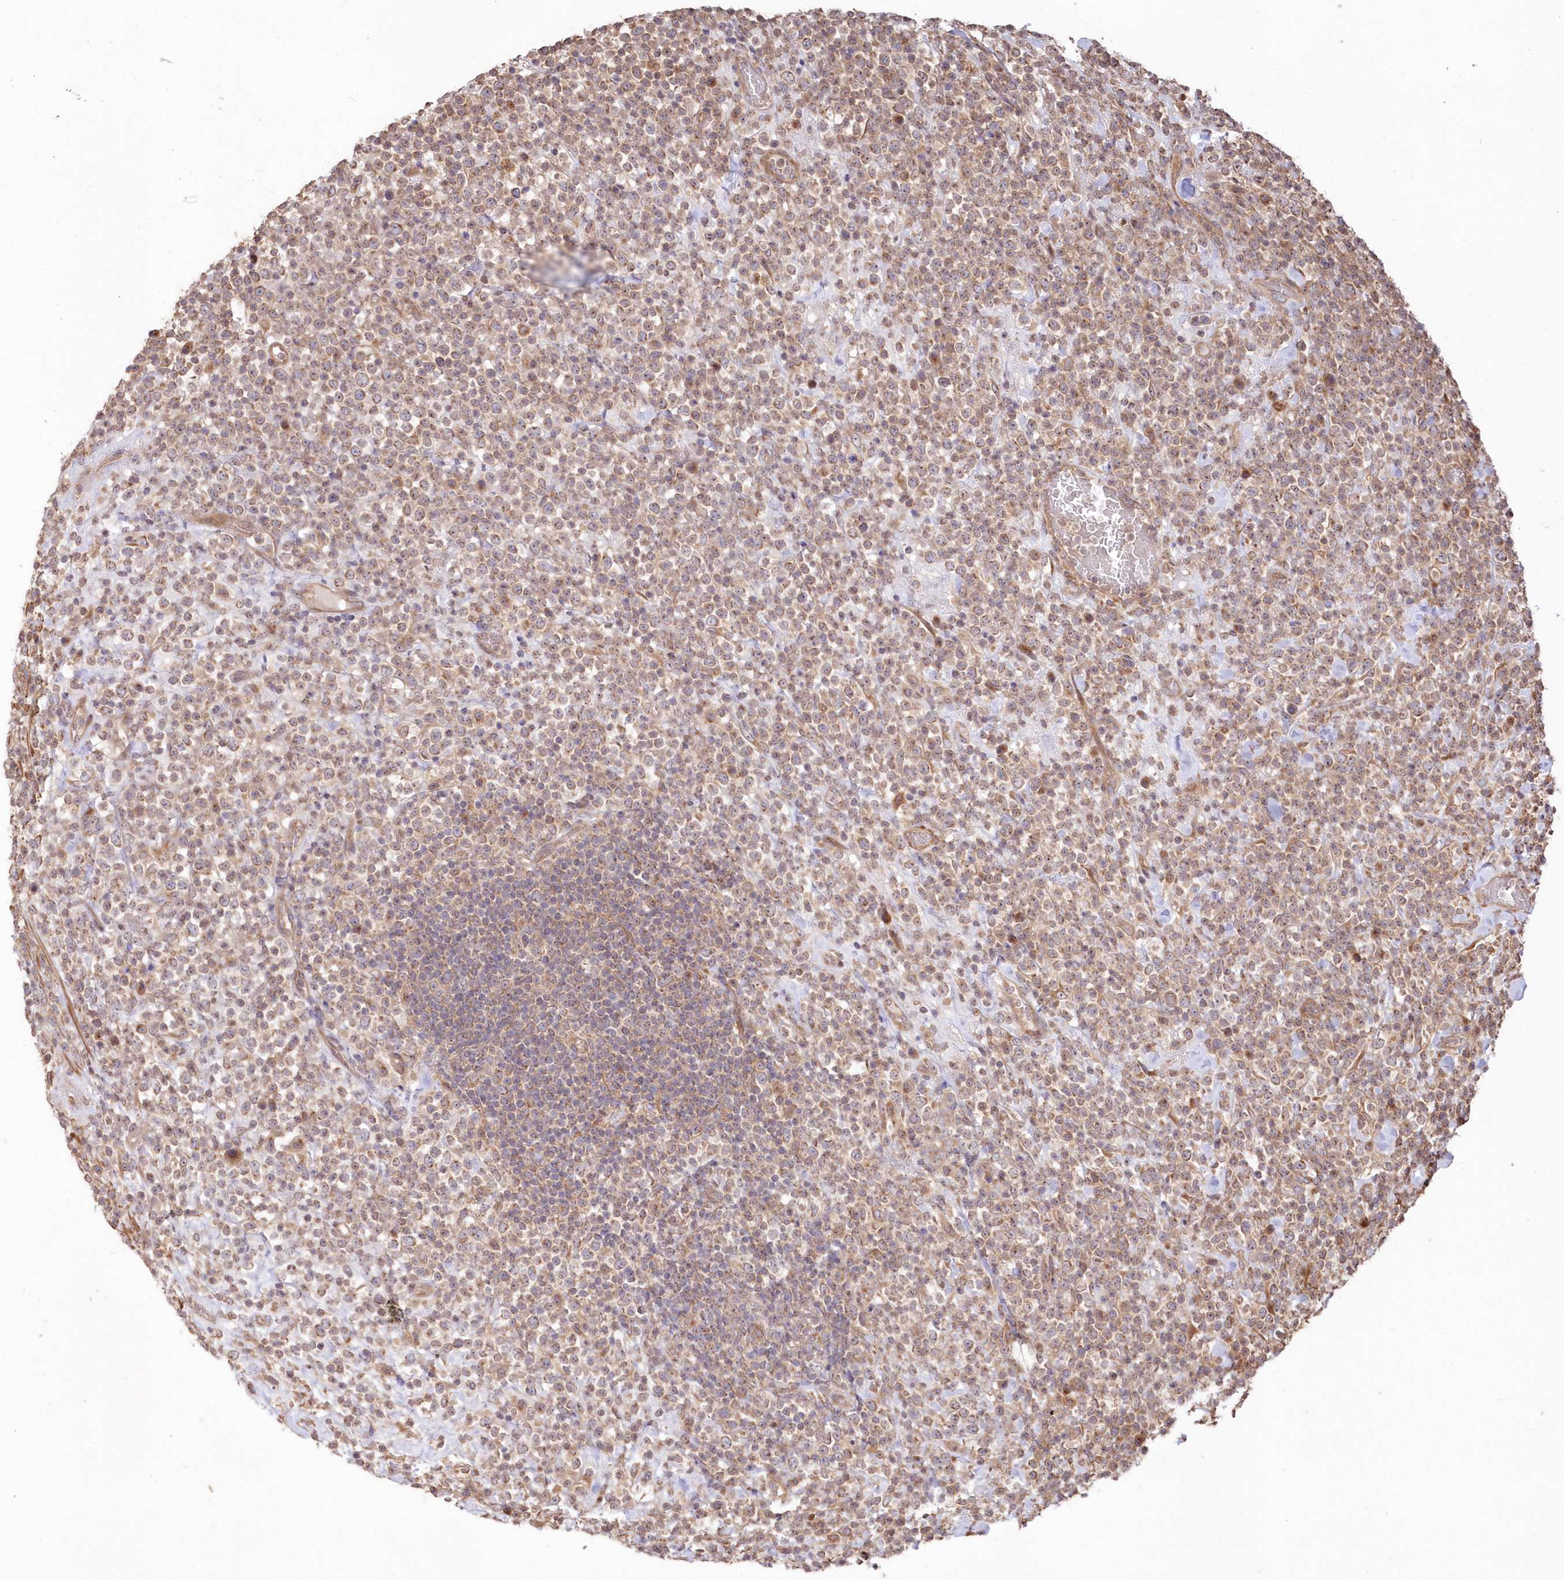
{"staining": {"intensity": "weak", "quantity": ">75%", "location": "cytoplasmic/membranous"}, "tissue": "lymphoma", "cell_type": "Tumor cells", "image_type": "cancer", "snomed": [{"axis": "morphology", "description": "Malignant lymphoma, non-Hodgkin's type, High grade"}, {"axis": "topography", "description": "Colon"}], "caption": "Lymphoma stained with a protein marker reveals weak staining in tumor cells.", "gene": "TBCA", "patient": {"sex": "female", "age": 53}}